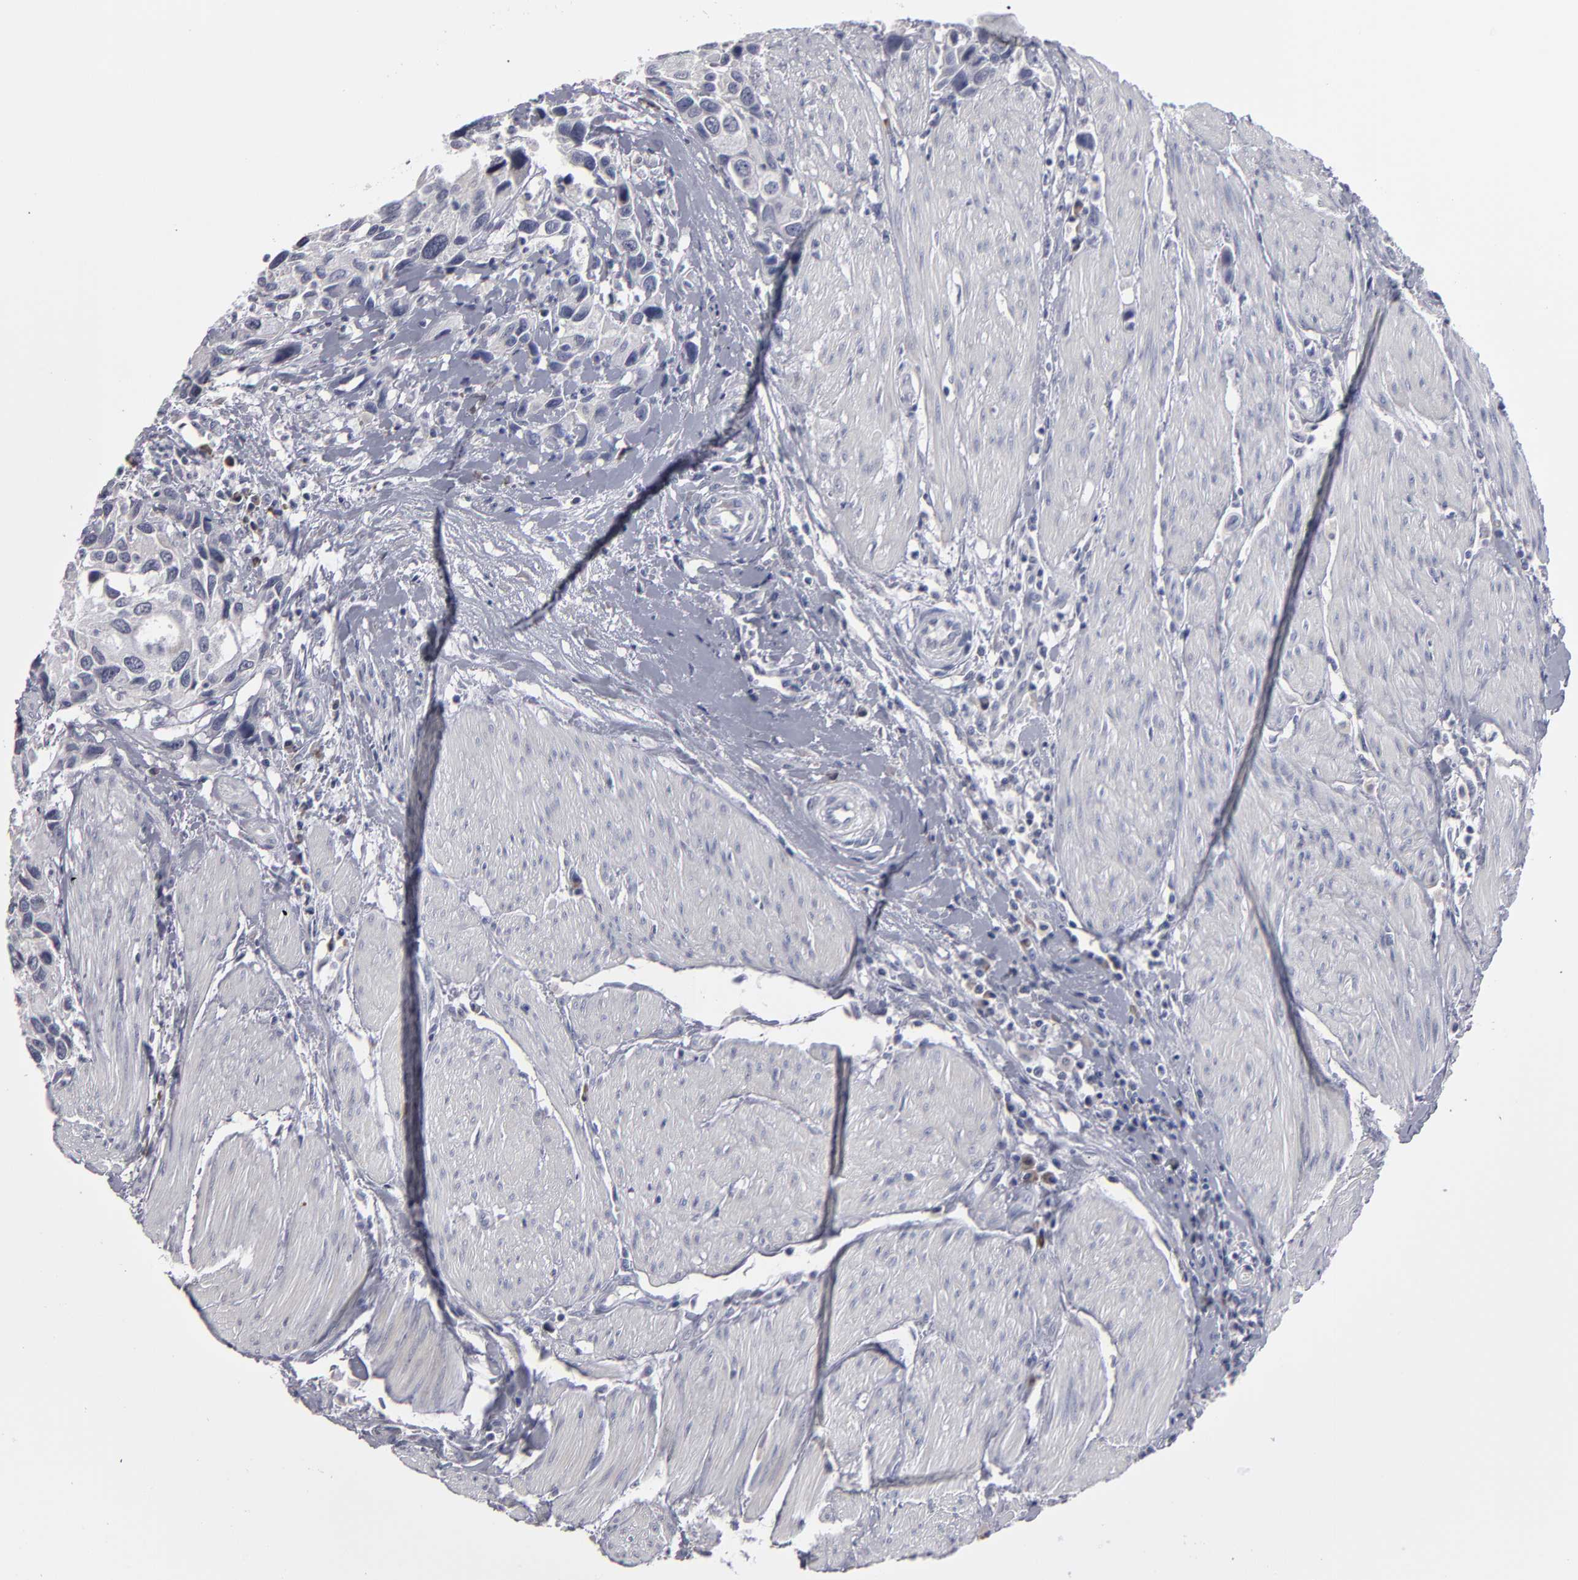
{"staining": {"intensity": "negative", "quantity": "none", "location": "none"}, "tissue": "urothelial cancer", "cell_type": "Tumor cells", "image_type": "cancer", "snomed": [{"axis": "morphology", "description": "Urothelial carcinoma, High grade"}, {"axis": "topography", "description": "Urinary bladder"}], "caption": "IHC of human urothelial cancer shows no positivity in tumor cells.", "gene": "CCDC80", "patient": {"sex": "male", "age": 66}}